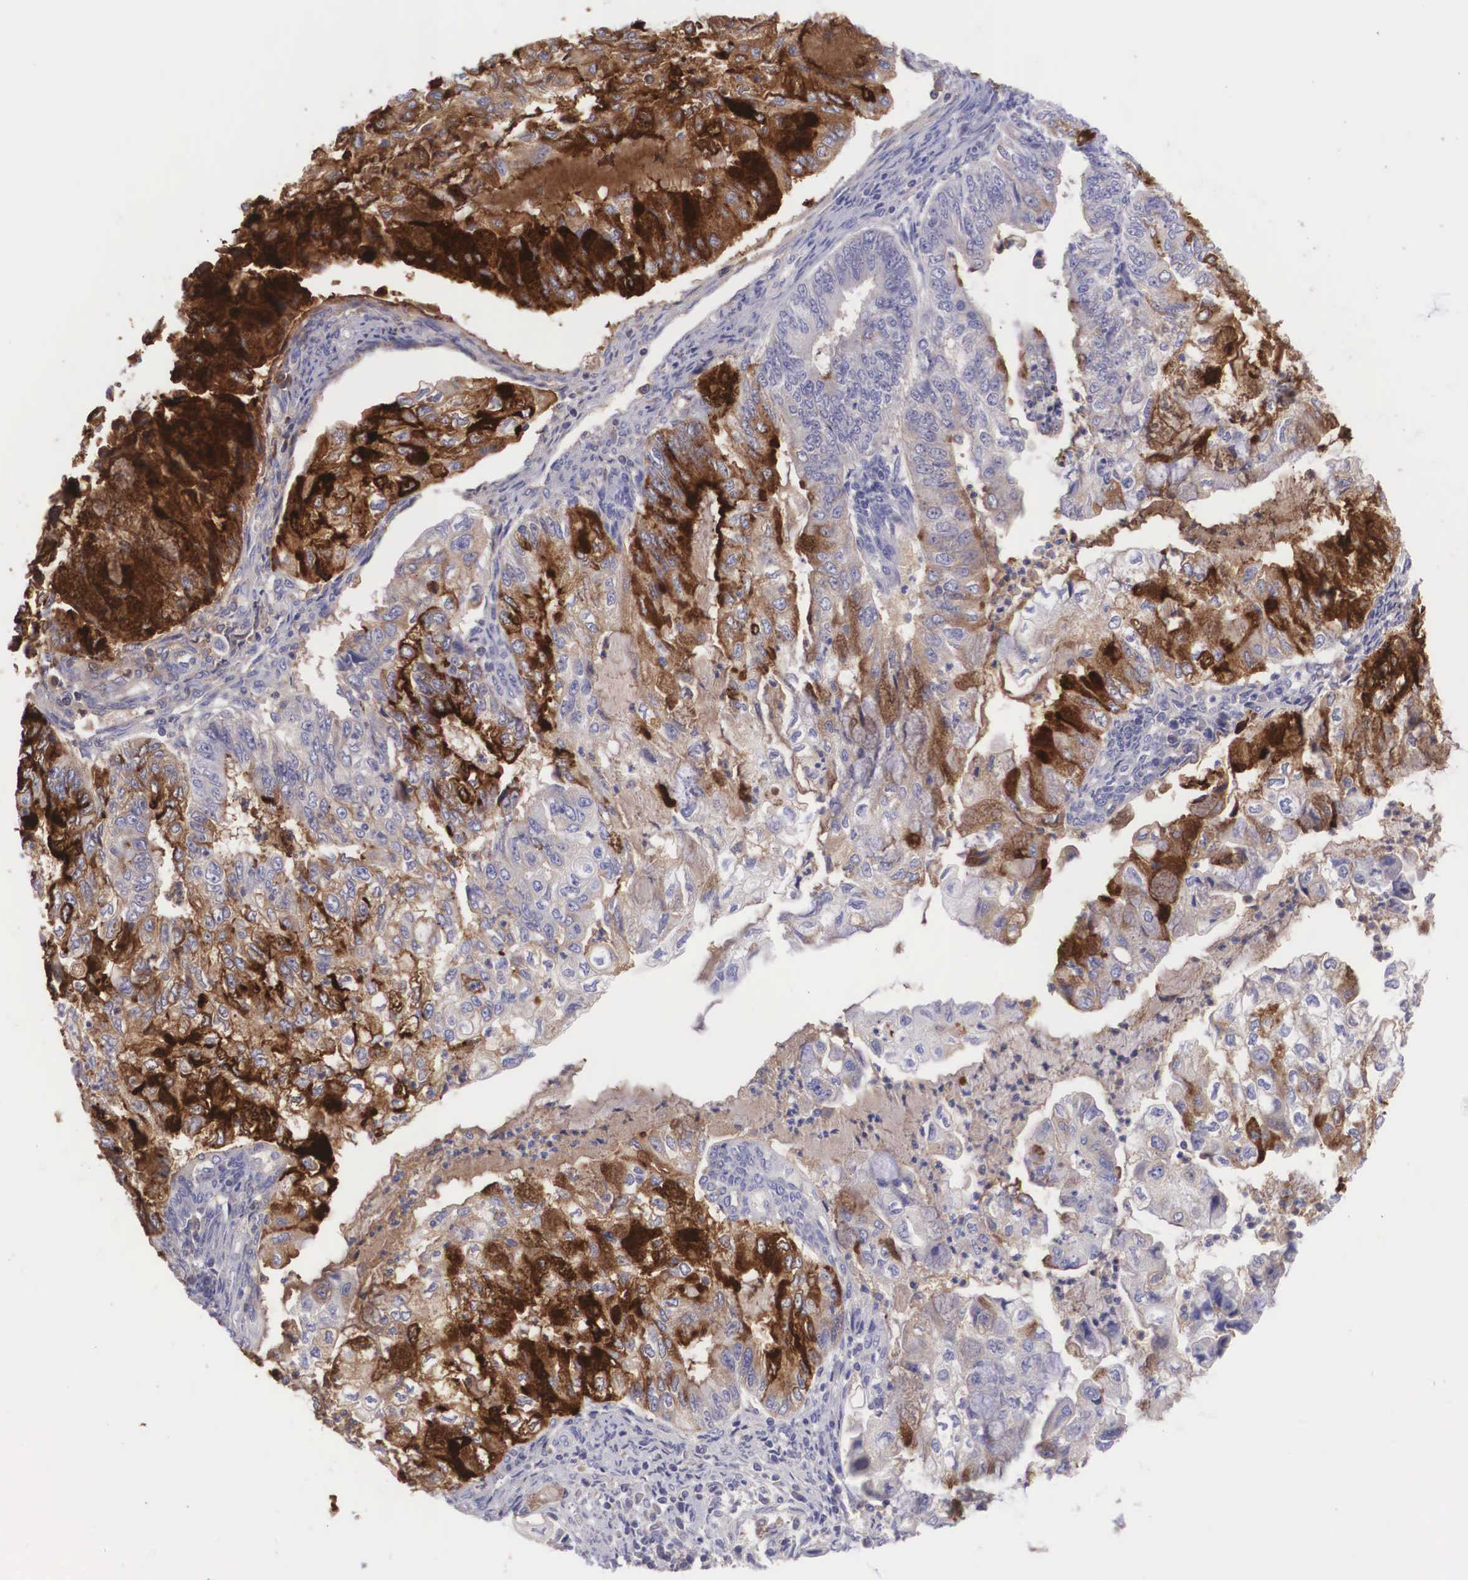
{"staining": {"intensity": "strong", "quantity": "25%-75%", "location": "cytoplasmic/membranous"}, "tissue": "endometrial cancer", "cell_type": "Tumor cells", "image_type": "cancer", "snomed": [{"axis": "morphology", "description": "Adenocarcinoma, NOS"}, {"axis": "topography", "description": "Endometrium"}], "caption": "Strong cytoplasmic/membranous staining for a protein is present in about 25%-75% of tumor cells of endometrial cancer using IHC.", "gene": "CLU", "patient": {"sex": "female", "age": 75}}